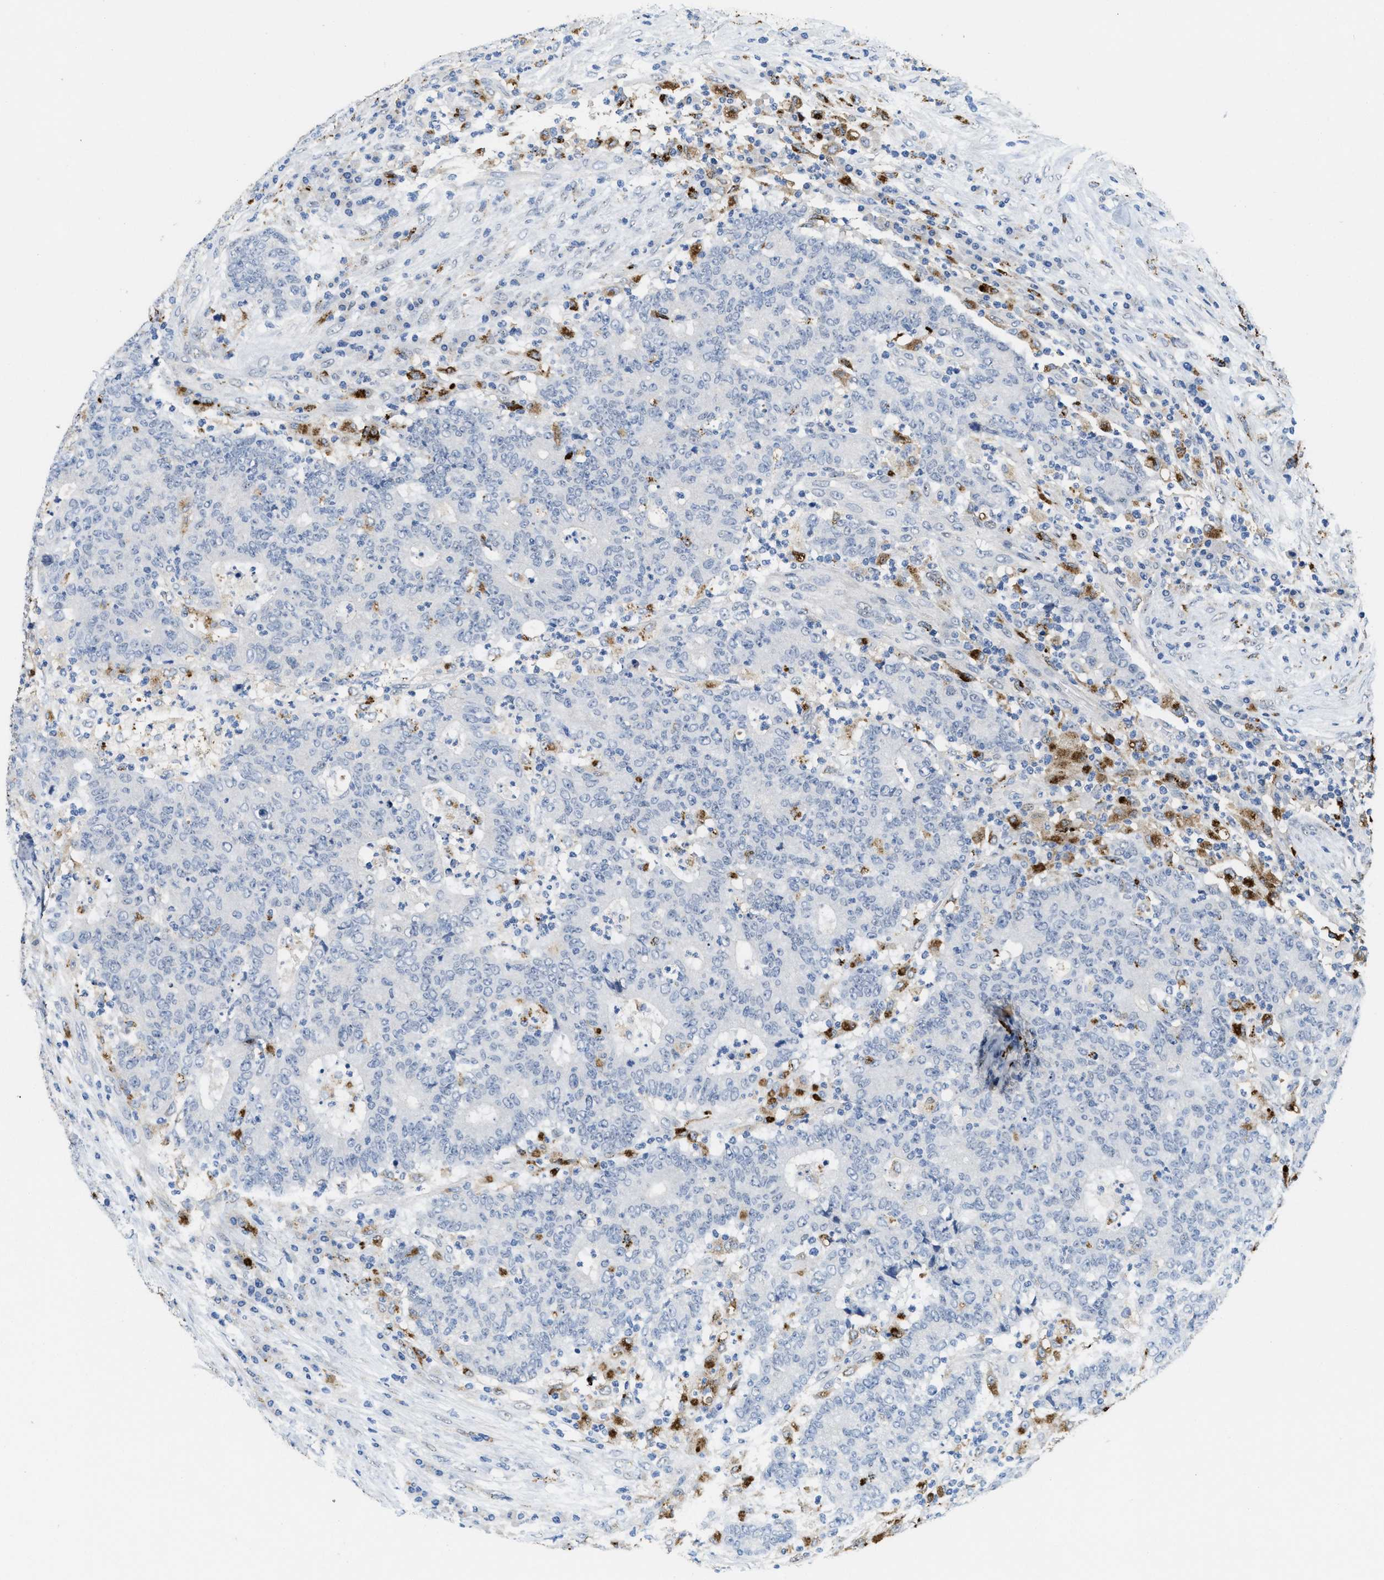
{"staining": {"intensity": "negative", "quantity": "none", "location": "none"}, "tissue": "colorectal cancer", "cell_type": "Tumor cells", "image_type": "cancer", "snomed": [{"axis": "morphology", "description": "Normal tissue, NOS"}, {"axis": "morphology", "description": "Adenocarcinoma, NOS"}, {"axis": "topography", "description": "Colon"}], "caption": "This histopathology image is of colorectal adenocarcinoma stained with immunohistochemistry (IHC) to label a protein in brown with the nuclei are counter-stained blue. There is no staining in tumor cells.", "gene": "BMPR2", "patient": {"sex": "female", "age": 75}}